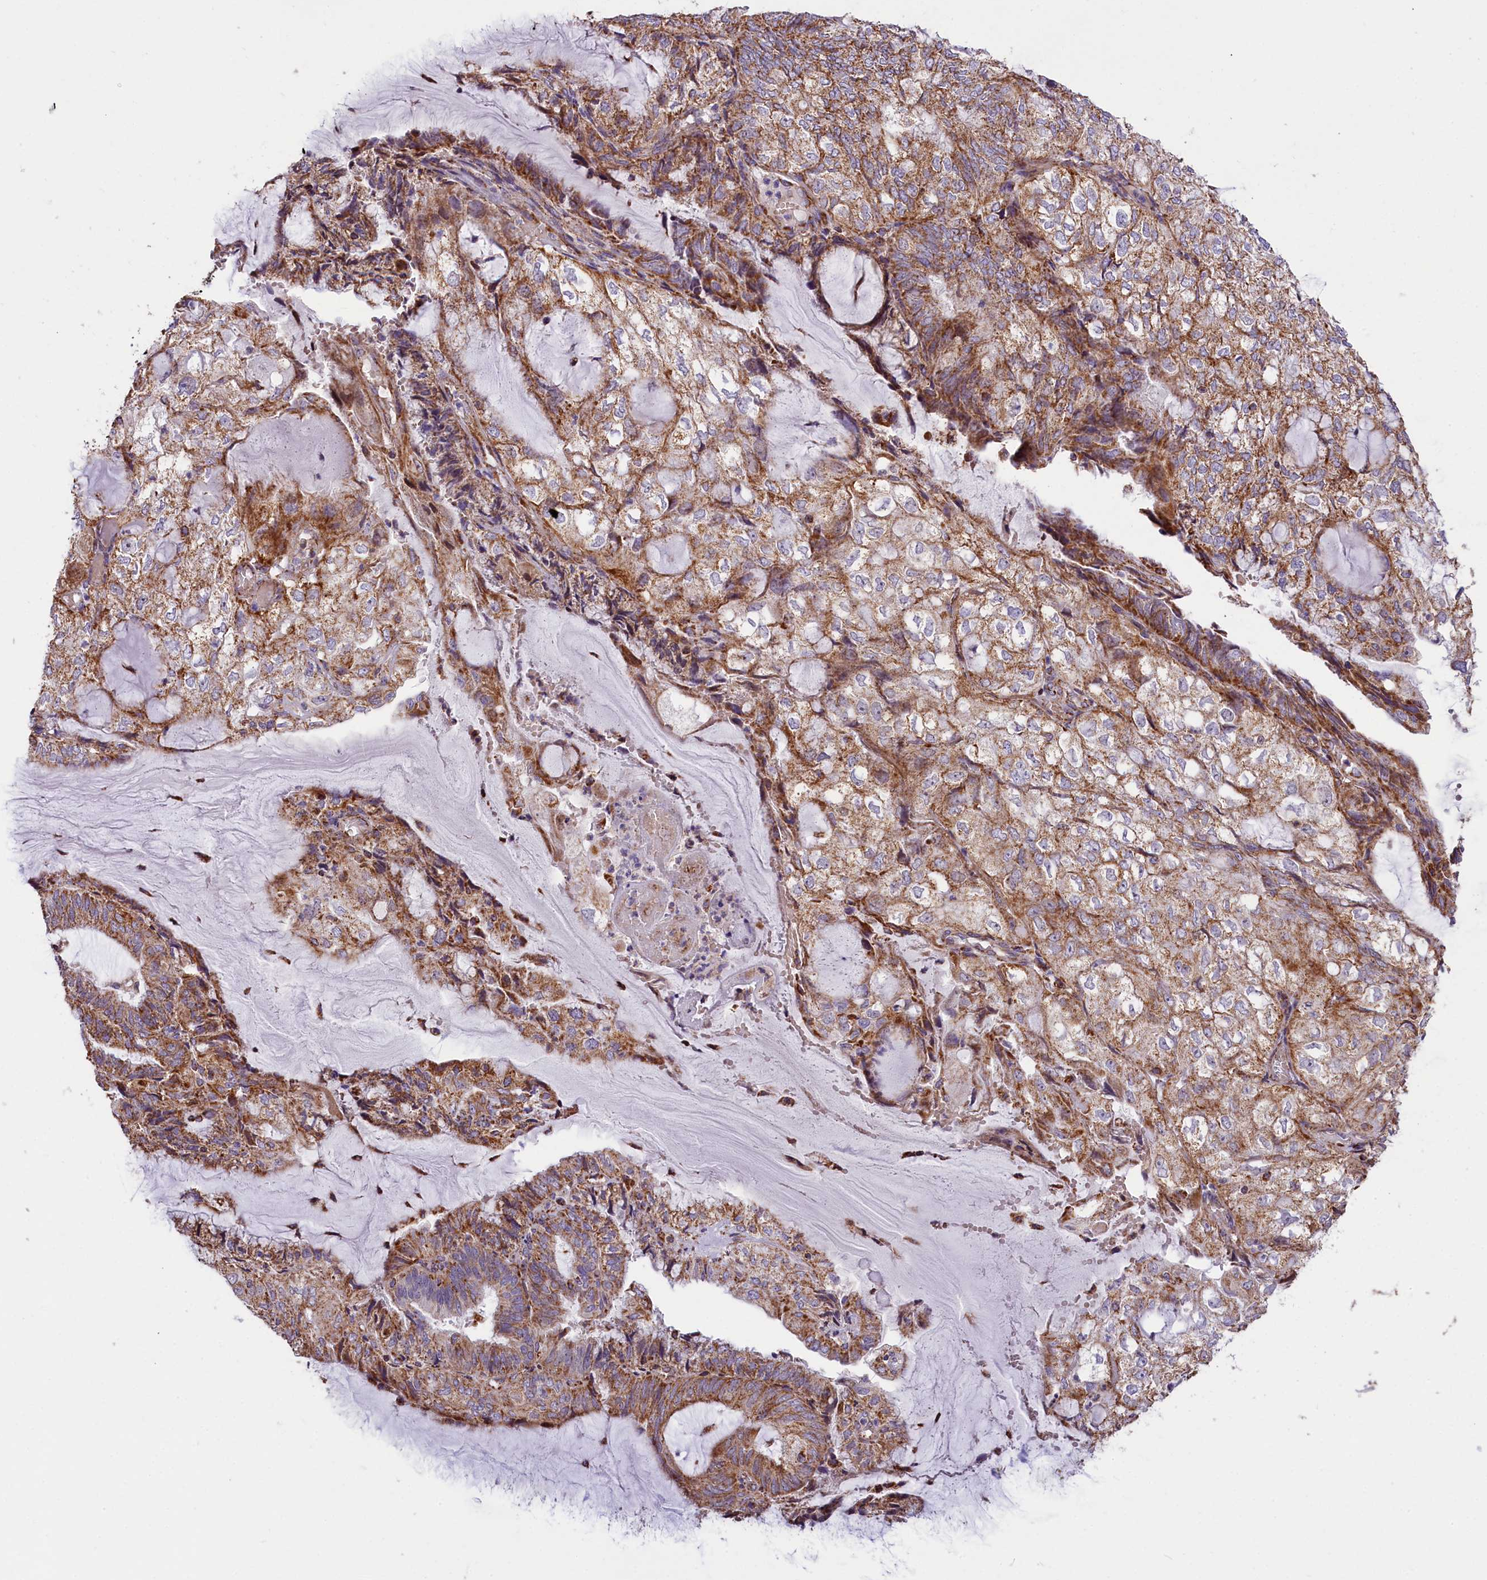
{"staining": {"intensity": "moderate", "quantity": ">75%", "location": "cytoplasmic/membranous"}, "tissue": "endometrial cancer", "cell_type": "Tumor cells", "image_type": "cancer", "snomed": [{"axis": "morphology", "description": "Adenocarcinoma, NOS"}, {"axis": "topography", "description": "Endometrium"}], "caption": "Protein expression analysis of human endometrial adenocarcinoma reveals moderate cytoplasmic/membranous positivity in about >75% of tumor cells.", "gene": "NDUFA8", "patient": {"sex": "female", "age": 81}}